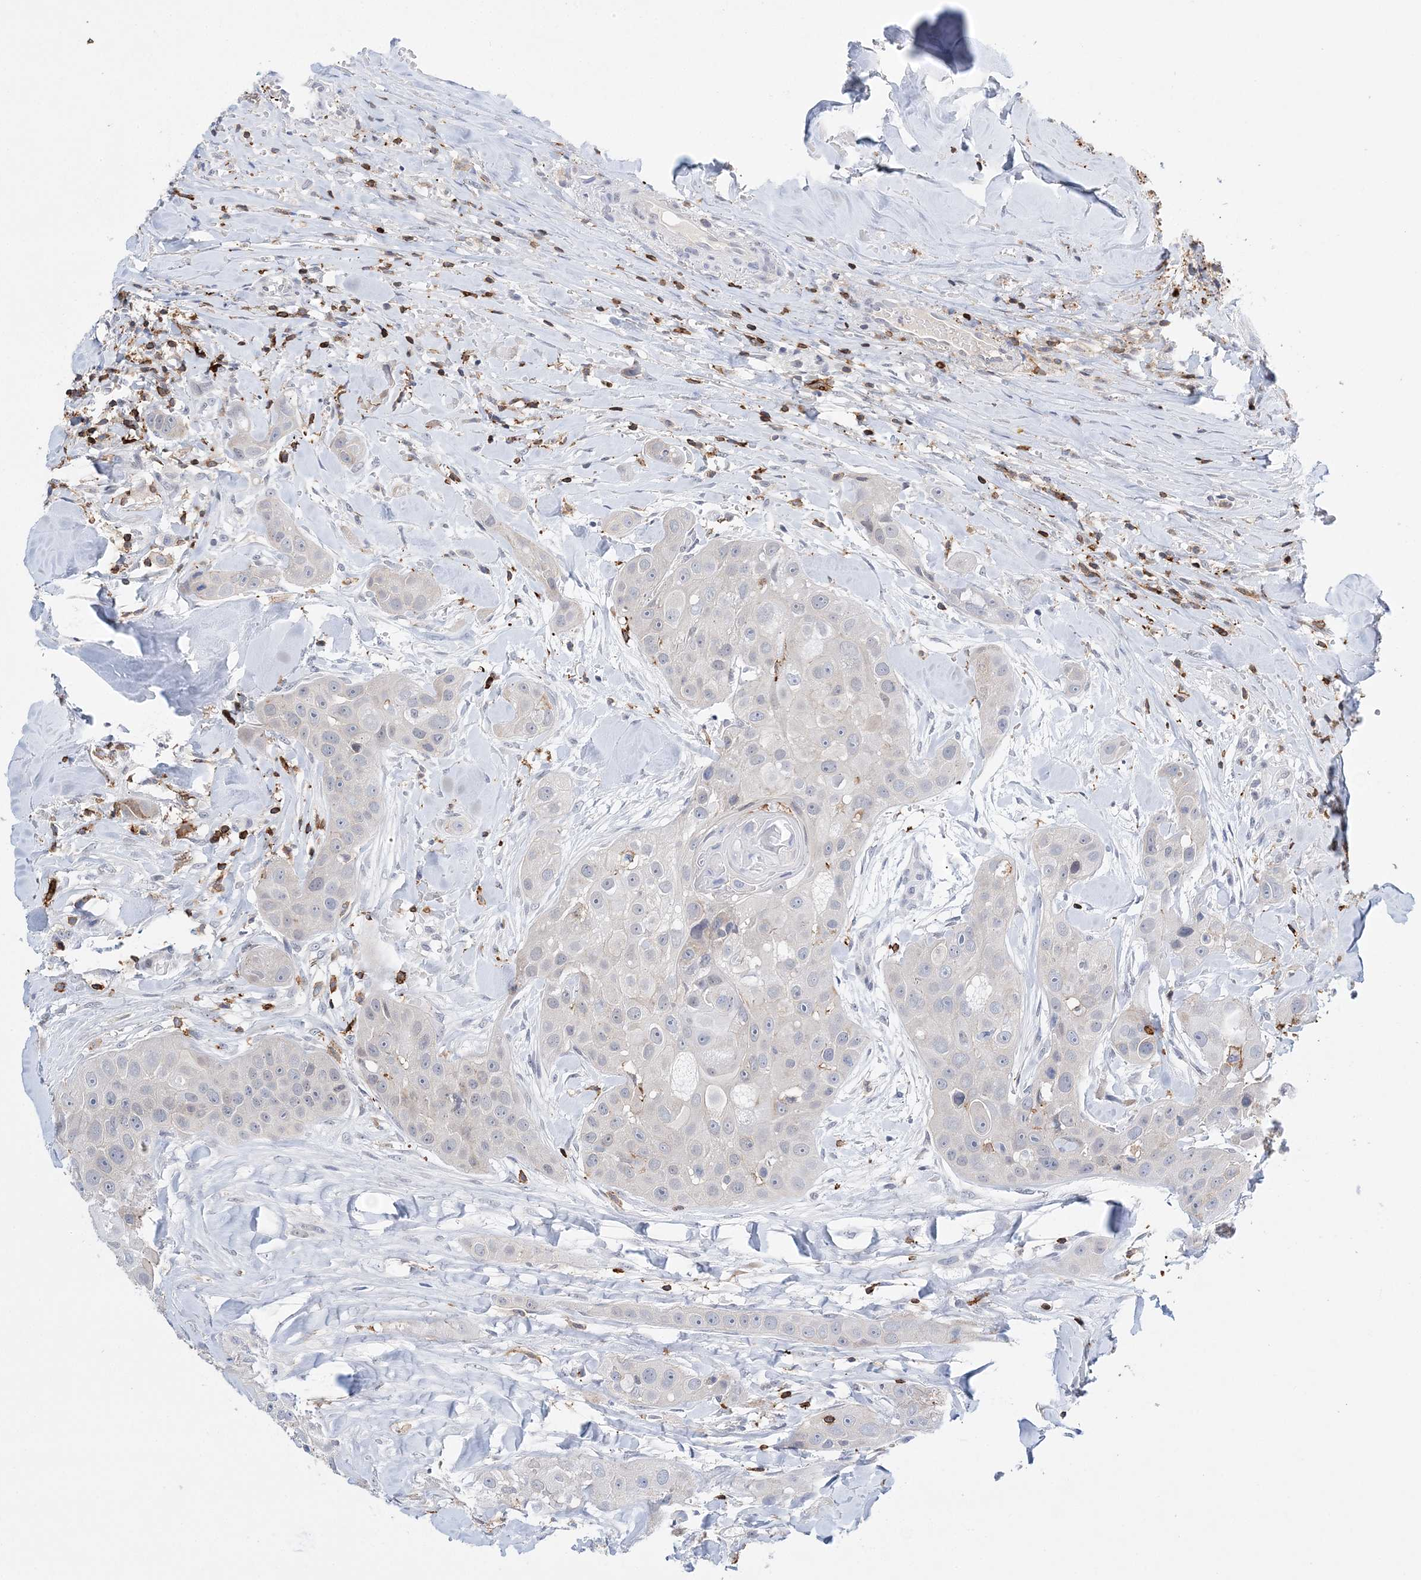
{"staining": {"intensity": "negative", "quantity": "none", "location": "none"}, "tissue": "head and neck cancer", "cell_type": "Tumor cells", "image_type": "cancer", "snomed": [{"axis": "morphology", "description": "Normal tissue, NOS"}, {"axis": "morphology", "description": "Squamous cell carcinoma, NOS"}, {"axis": "topography", "description": "Skeletal muscle"}, {"axis": "topography", "description": "Head-Neck"}], "caption": "Tumor cells show no significant protein positivity in head and neck cancer (squamous cell carcinoma).", "gene": "PRMT9", "patient": {"sex": "male", "age": 51}}